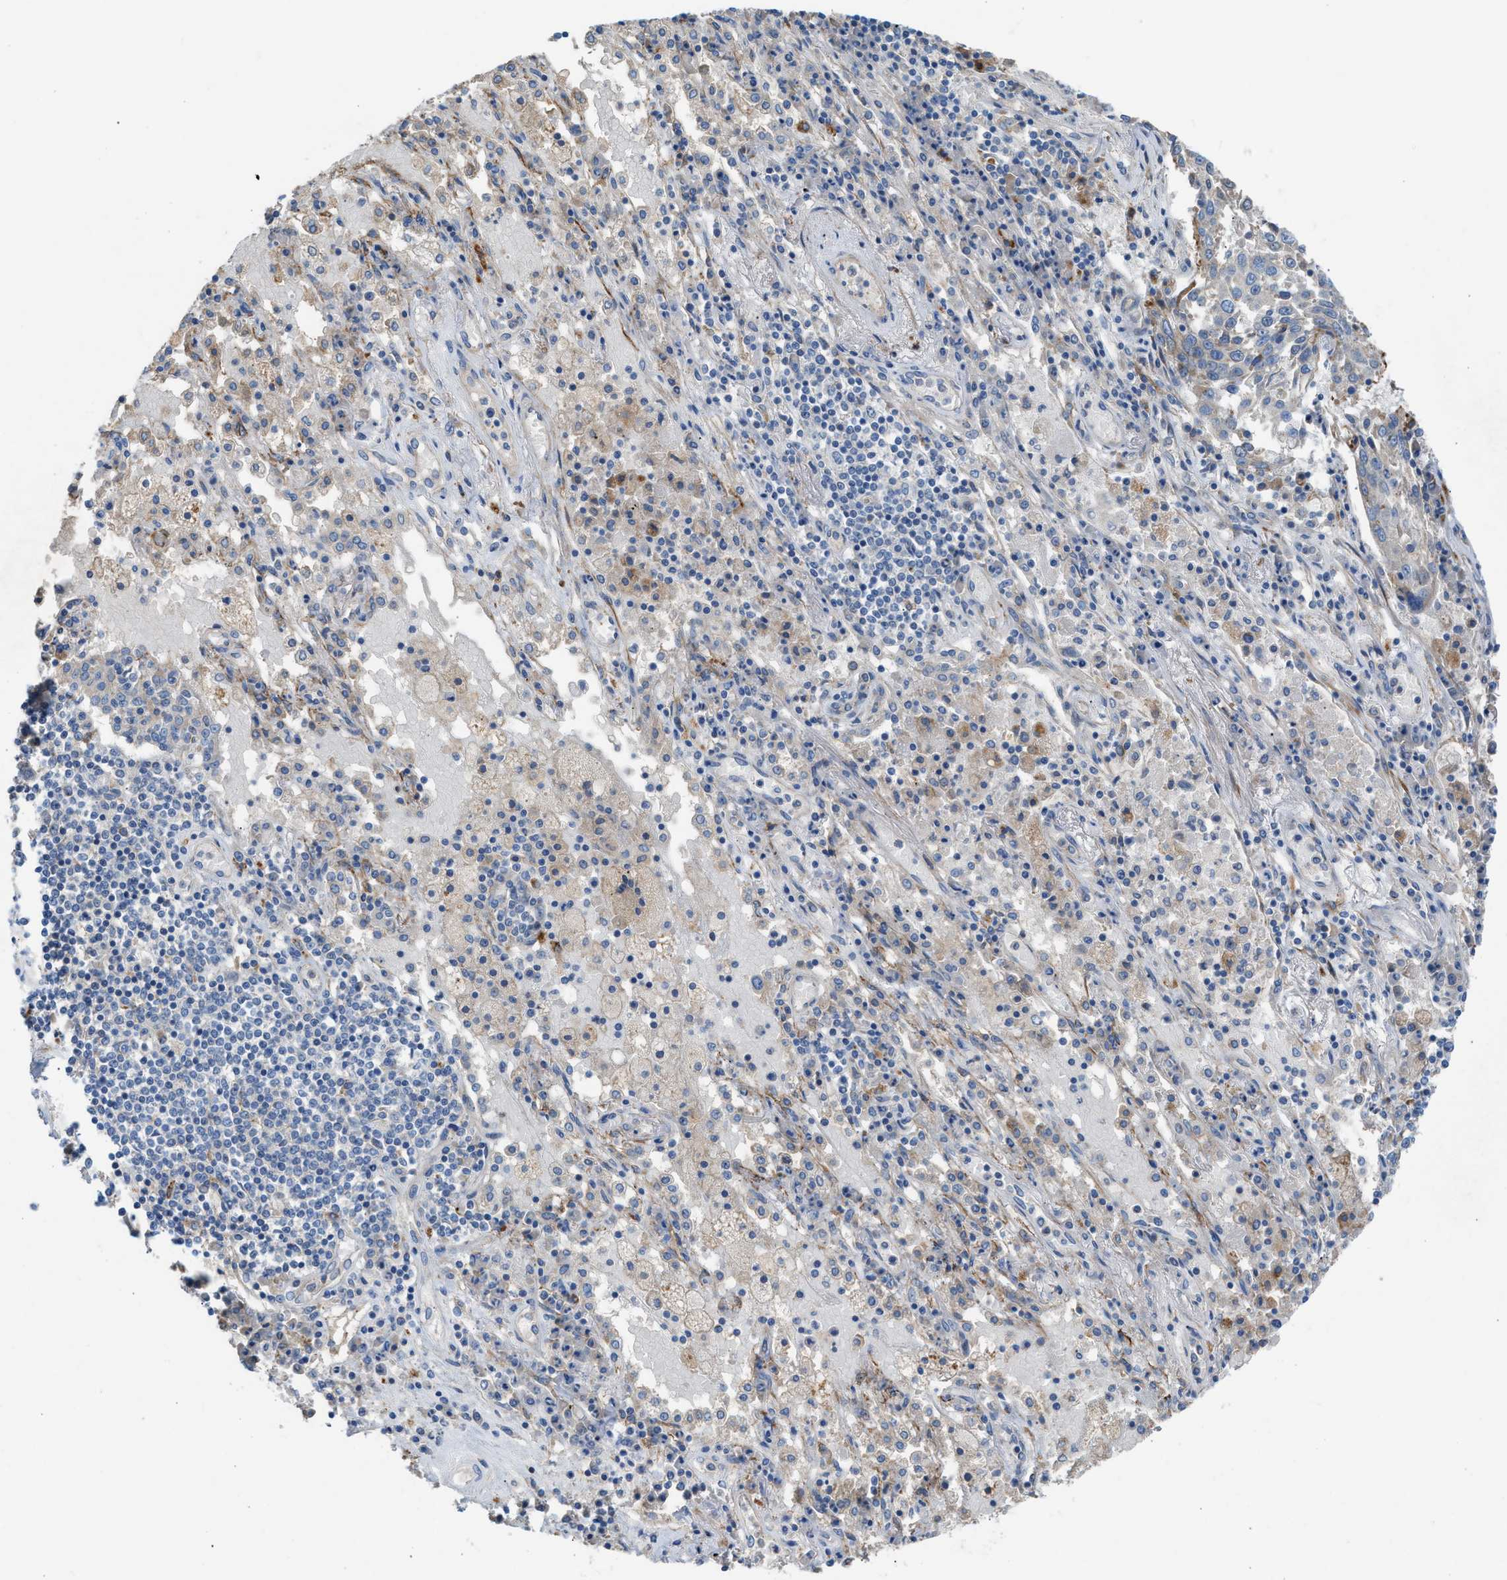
{"staining": {"intensity": "negative", "quantity": "none", "location": "none"}, "tissue": "lung cancer", "cell_type": "Tumor cells", "image_type": "cancer", "snomed": [{"axis": "morphology", "description": "Squamous cell carcinoma, NOS"}, {"axis": "topography", "description": "Lung"}], "caption": "There is no significant positivity in tumor cells of lung cancer (squamous cell carcinoma).", "gene": "AOAH", "patient": {"sex": "male", "age": 65}}